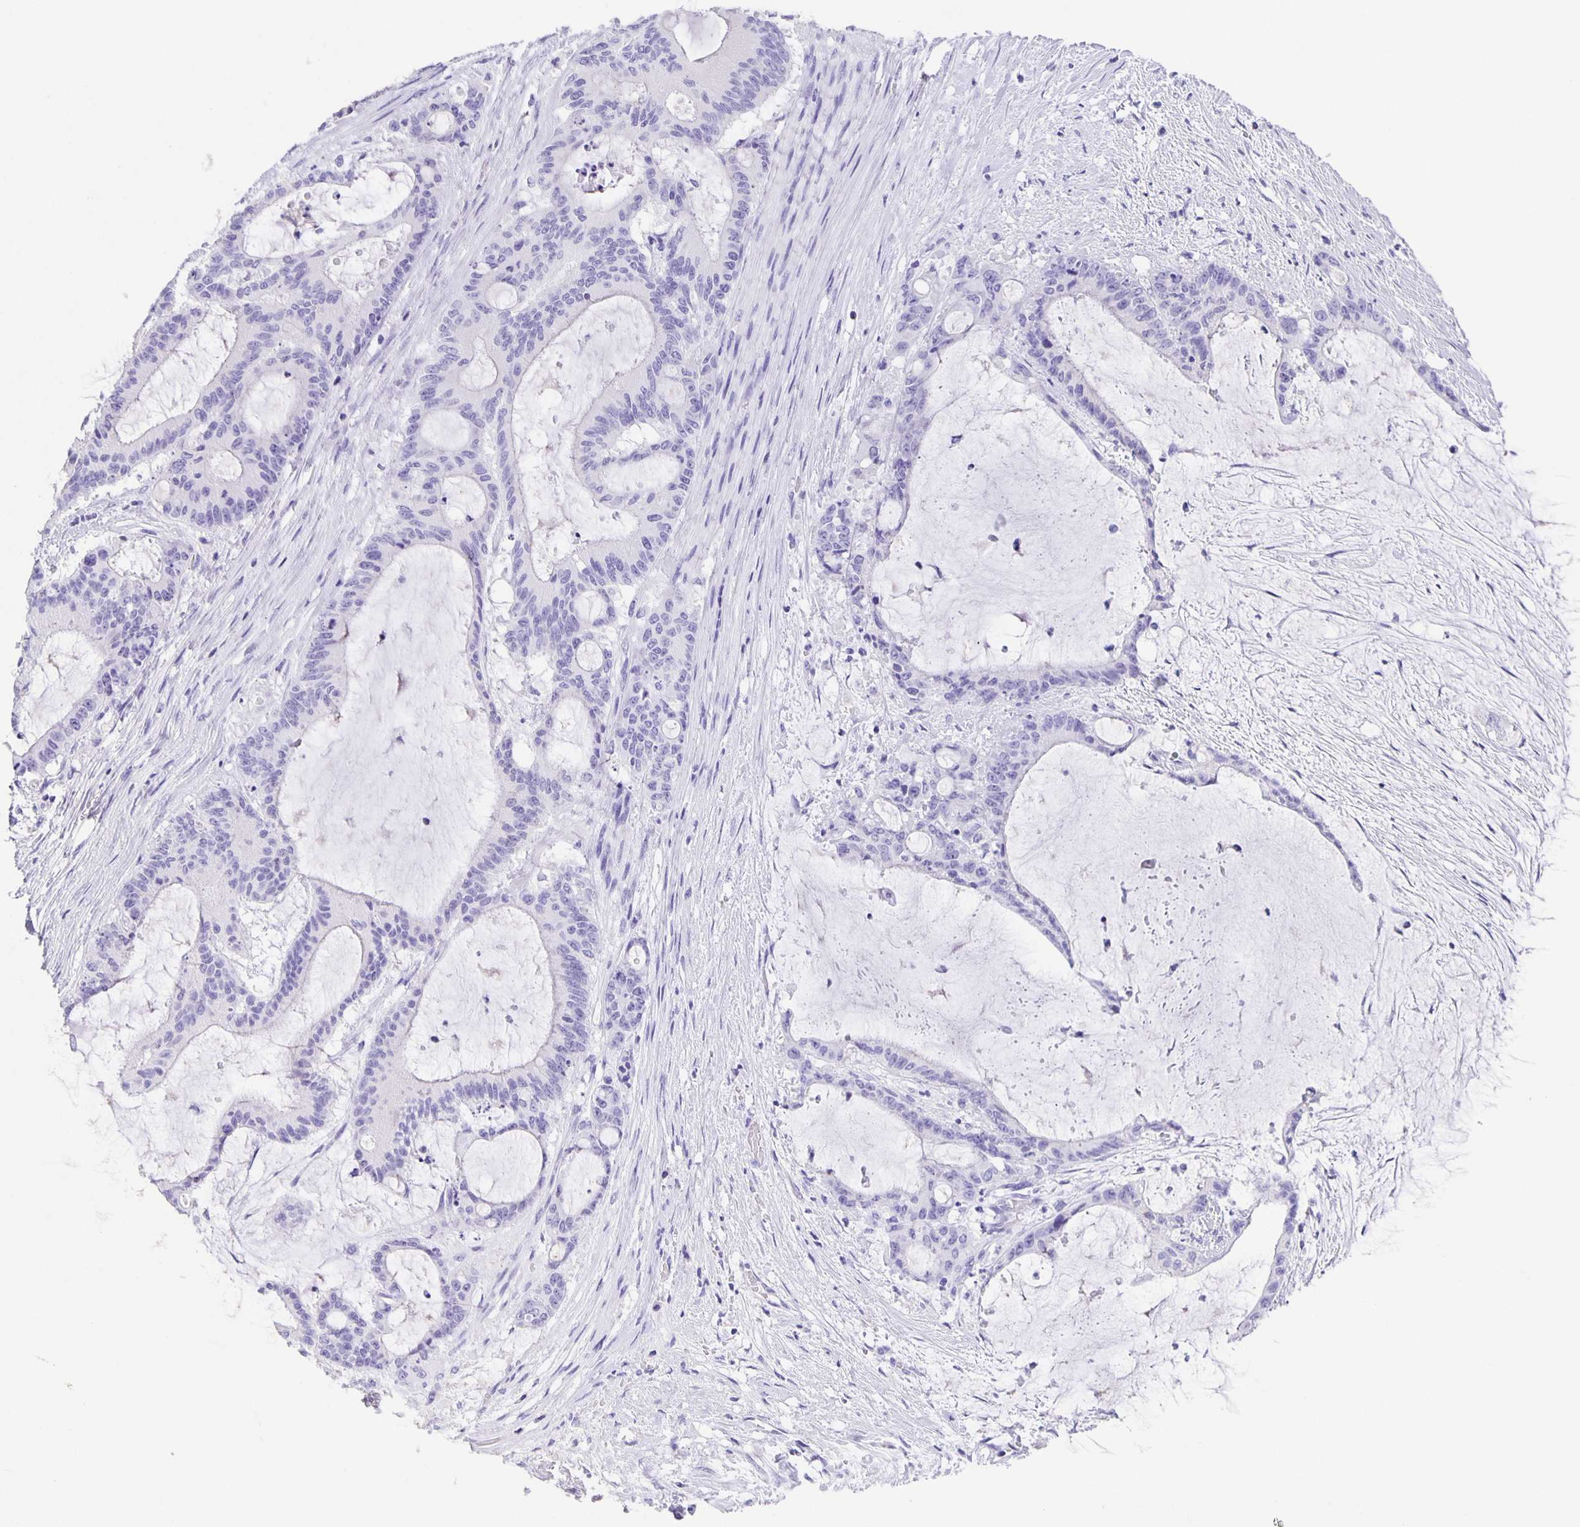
{"staining": {"intensity": "negative", "quantity": "none", "location": "none"}, "tissue": "liver cancer", "cell_type": "Tumor cells", "image_type": "cancer", "snomed": [{"axis": "morphology", "description": "Normal tissue, NOS"}, {"axis": "morphology", "description": "Cholangiocarcinoma"}, {"axis": "topography", "description": "Liver"}, {"axis": "topography", "description": "Peripheral nerve tissue"}], "caption": "IHC of human liver cholangiocarcinoma demonstrates no expression in tumor cells. The staining is performed using DAB (3,3'-diaminobenzidine) brown chromogen with nuclei counter-stained in using hematoxylin.", "gene": "GUCA2A", "patient": {"sex": "female", "age": 73}}